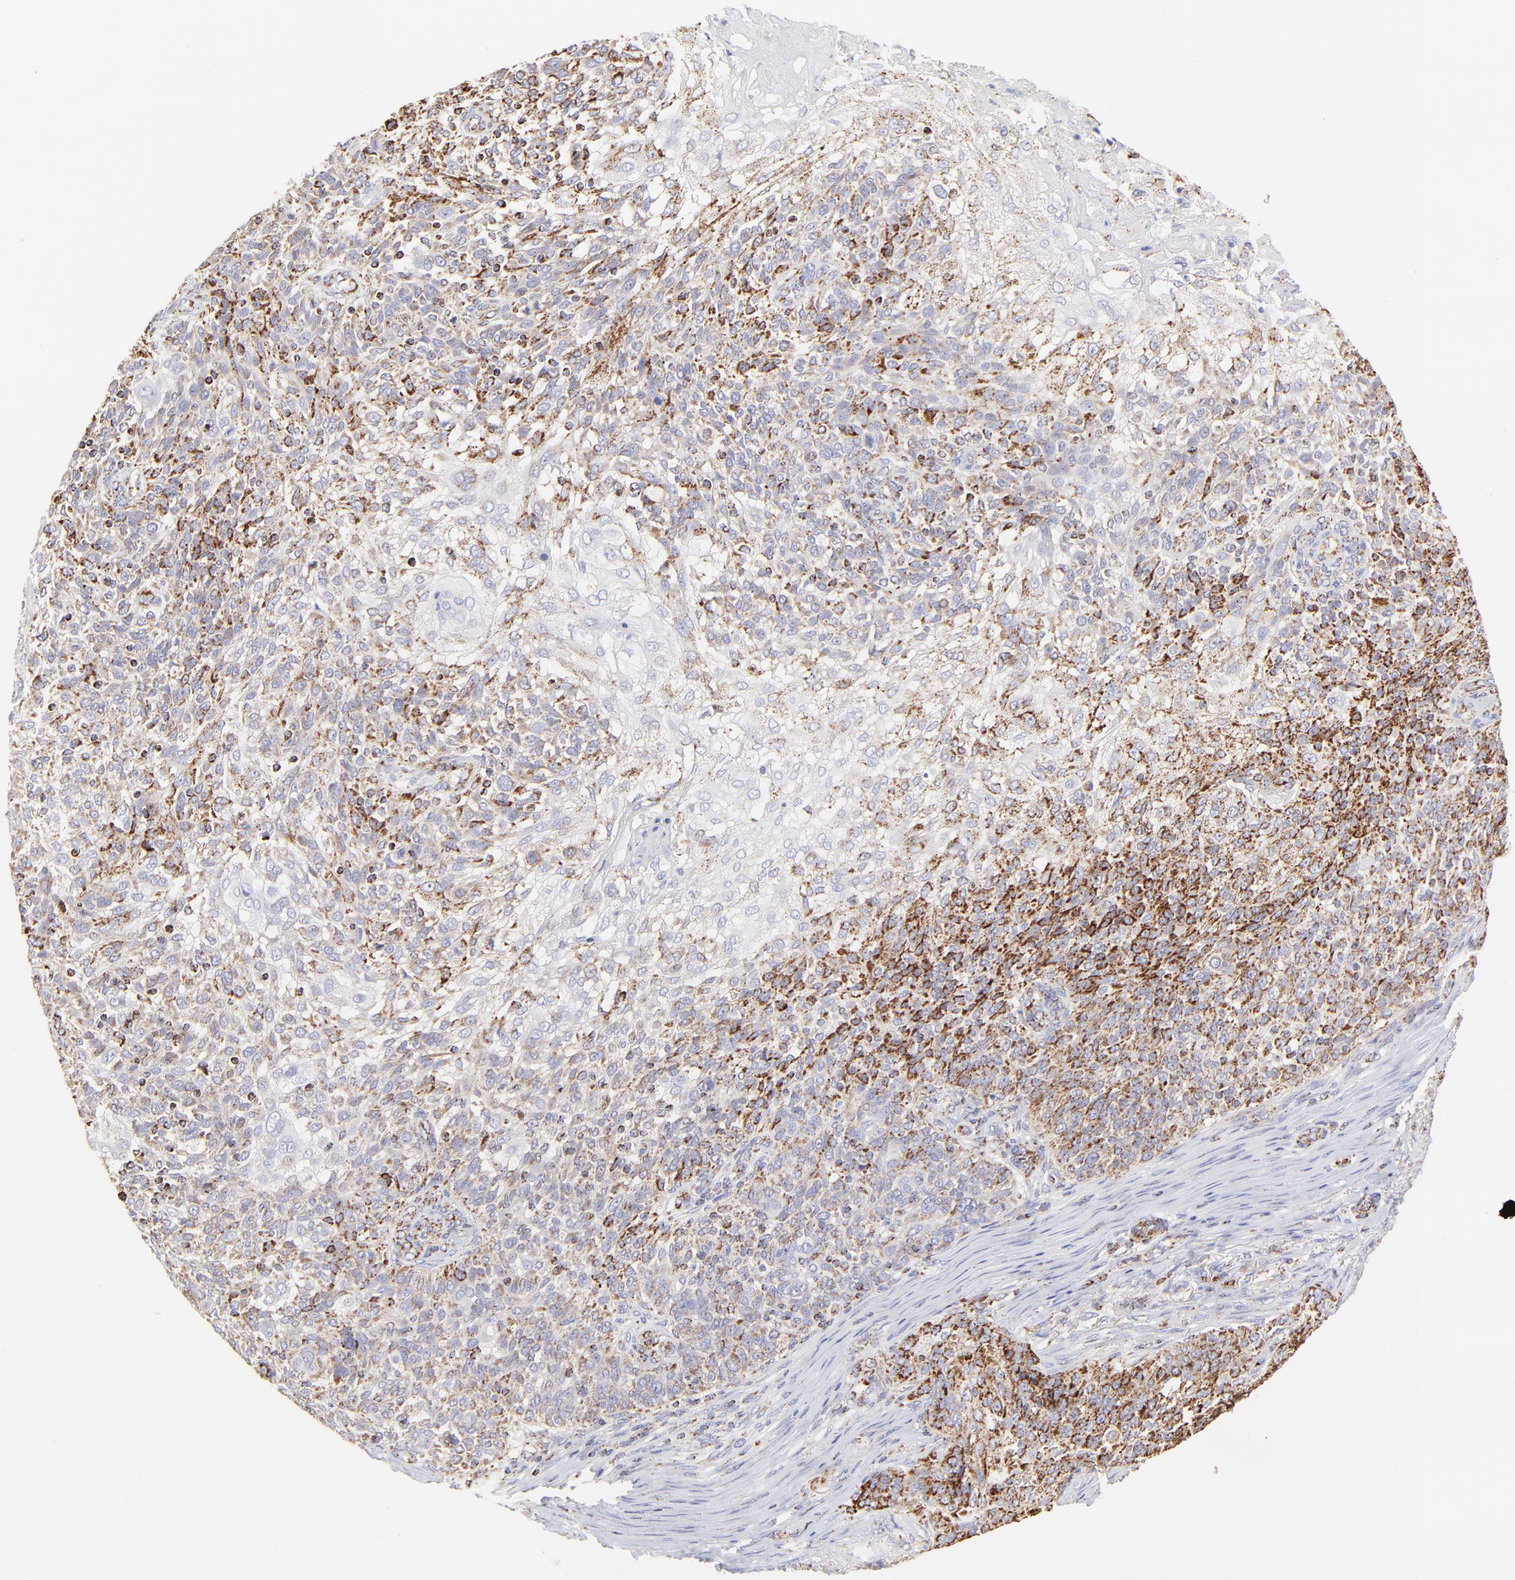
{"staining": {"intensity": "moderate", "quantity": "25%-75%", "location": "cytoplasmic/membranous"}, "tissue": "skin cancer", "cell_type": "Tumor cells", "image_type": "cancer", "snomed": [{"axis": "morphology", "description": "Normal tissue, NOS"}, {"axis": "morphology", "description": "Squamous cell carcinoma, NOS"}, {"axis": "topography", "description": "Skin"}], "caption": "Skin cancer (squamous cell carcinoma) stained for a protein (brown) demonstrates moderate cytoplasmic/membranous positive positivity in about 25%-75% of tumor cells.", "gene": "ECH1", "patient": {"sex": "female", "age": 83}}